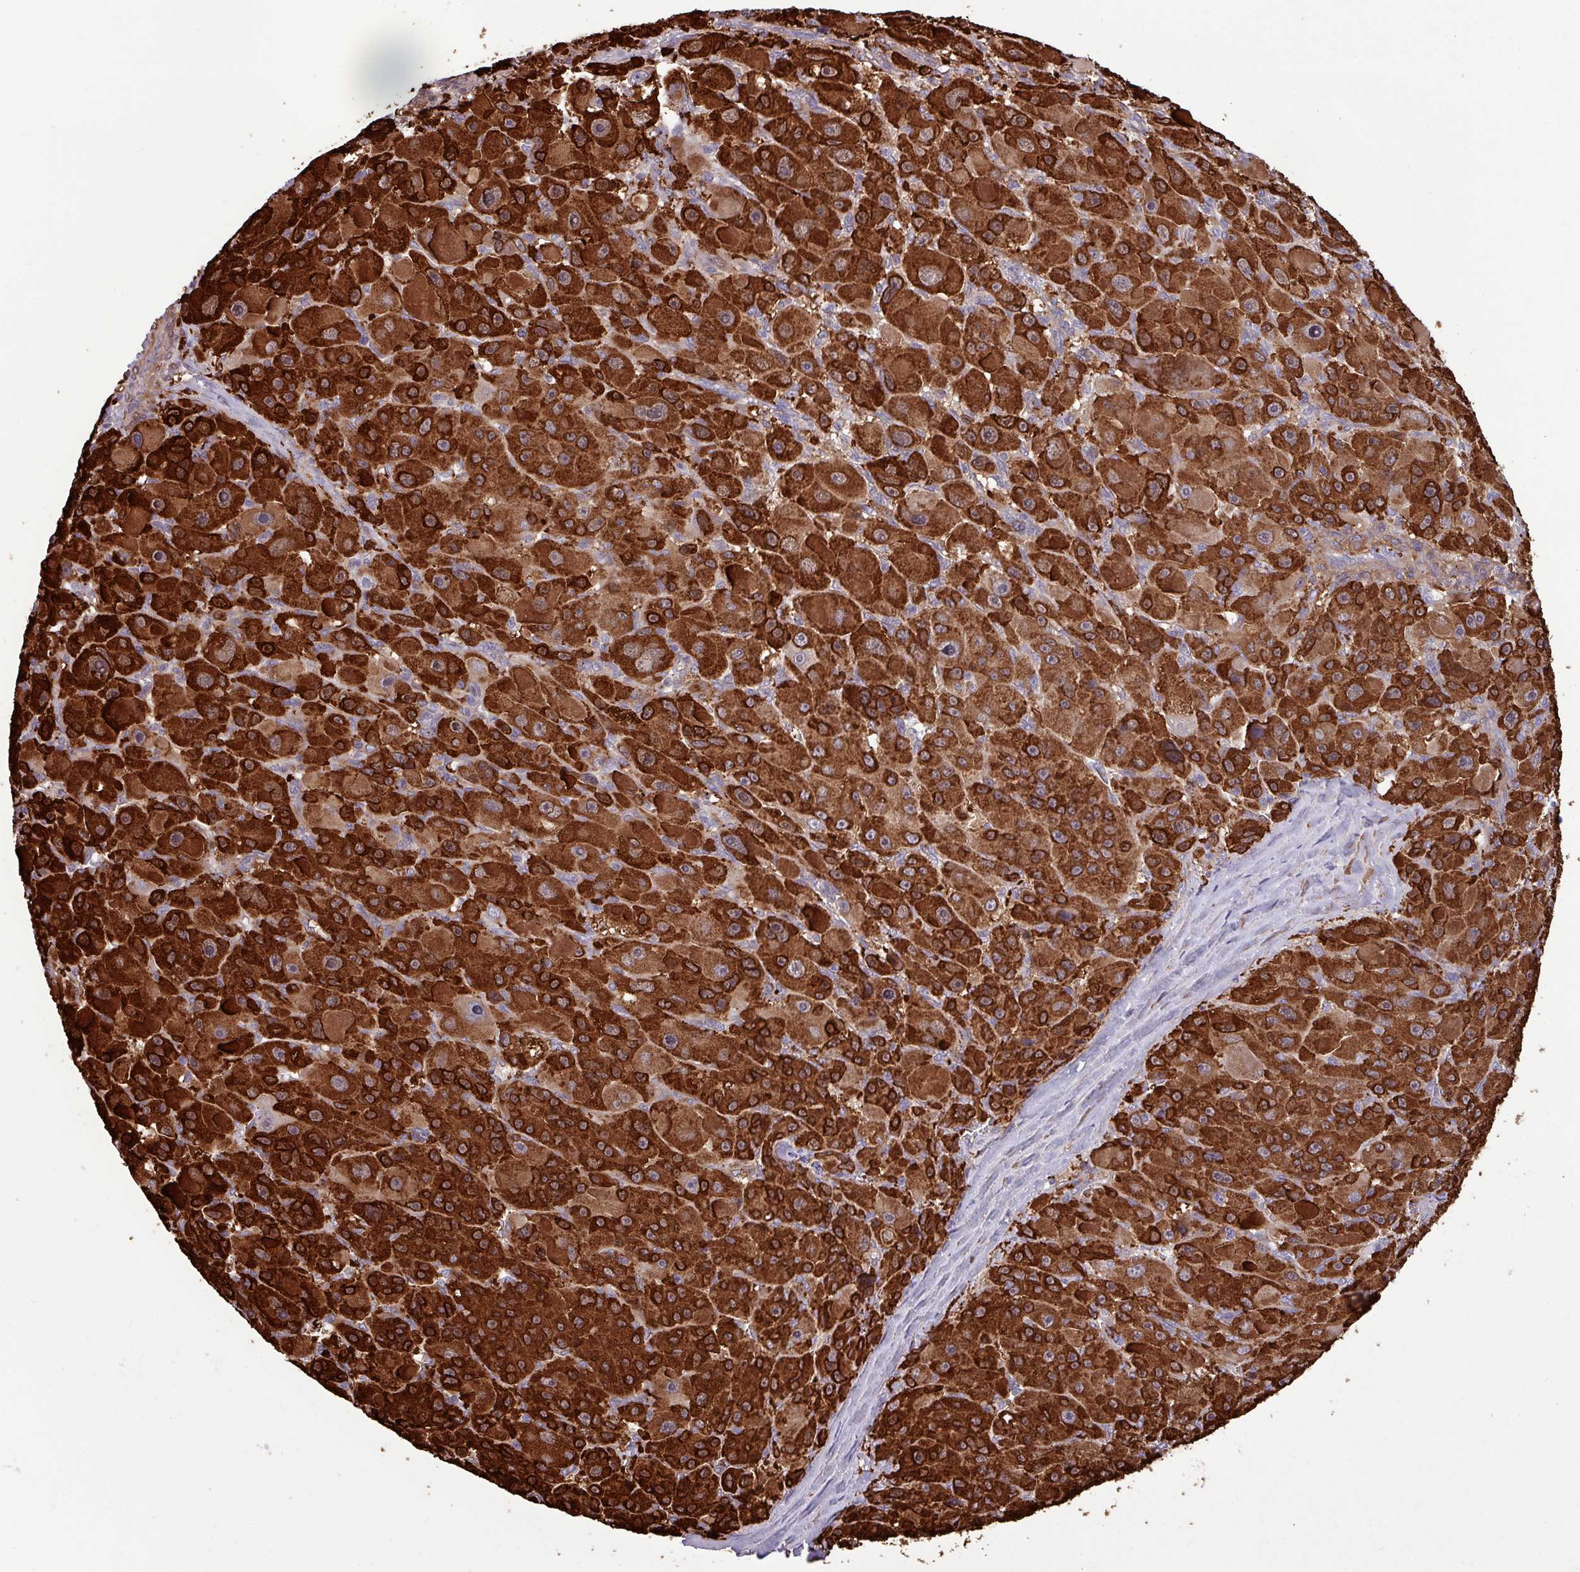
{"staining": {"intensity": "strong", "quantity": ">75%", "location": "cytoplasmic/membranous"}, "tissue": "liver cancer", "cell_type": "Tumor cells", "image_type": "cancer", "snomed": [{"axis": "morphology", "description": "Carcinoma, Hepatocellular, NOS"}, {"axis": "topography", "description": "Liver"}], "caption": "The histopathology image displays a brown stain indicating the presence of a protein in the cytoplasmic/membranous of tumor cells in liver hepatocellular carcinoma.", "gene": "PCED1A", "patient": {"sex": "male", "age": 76}}